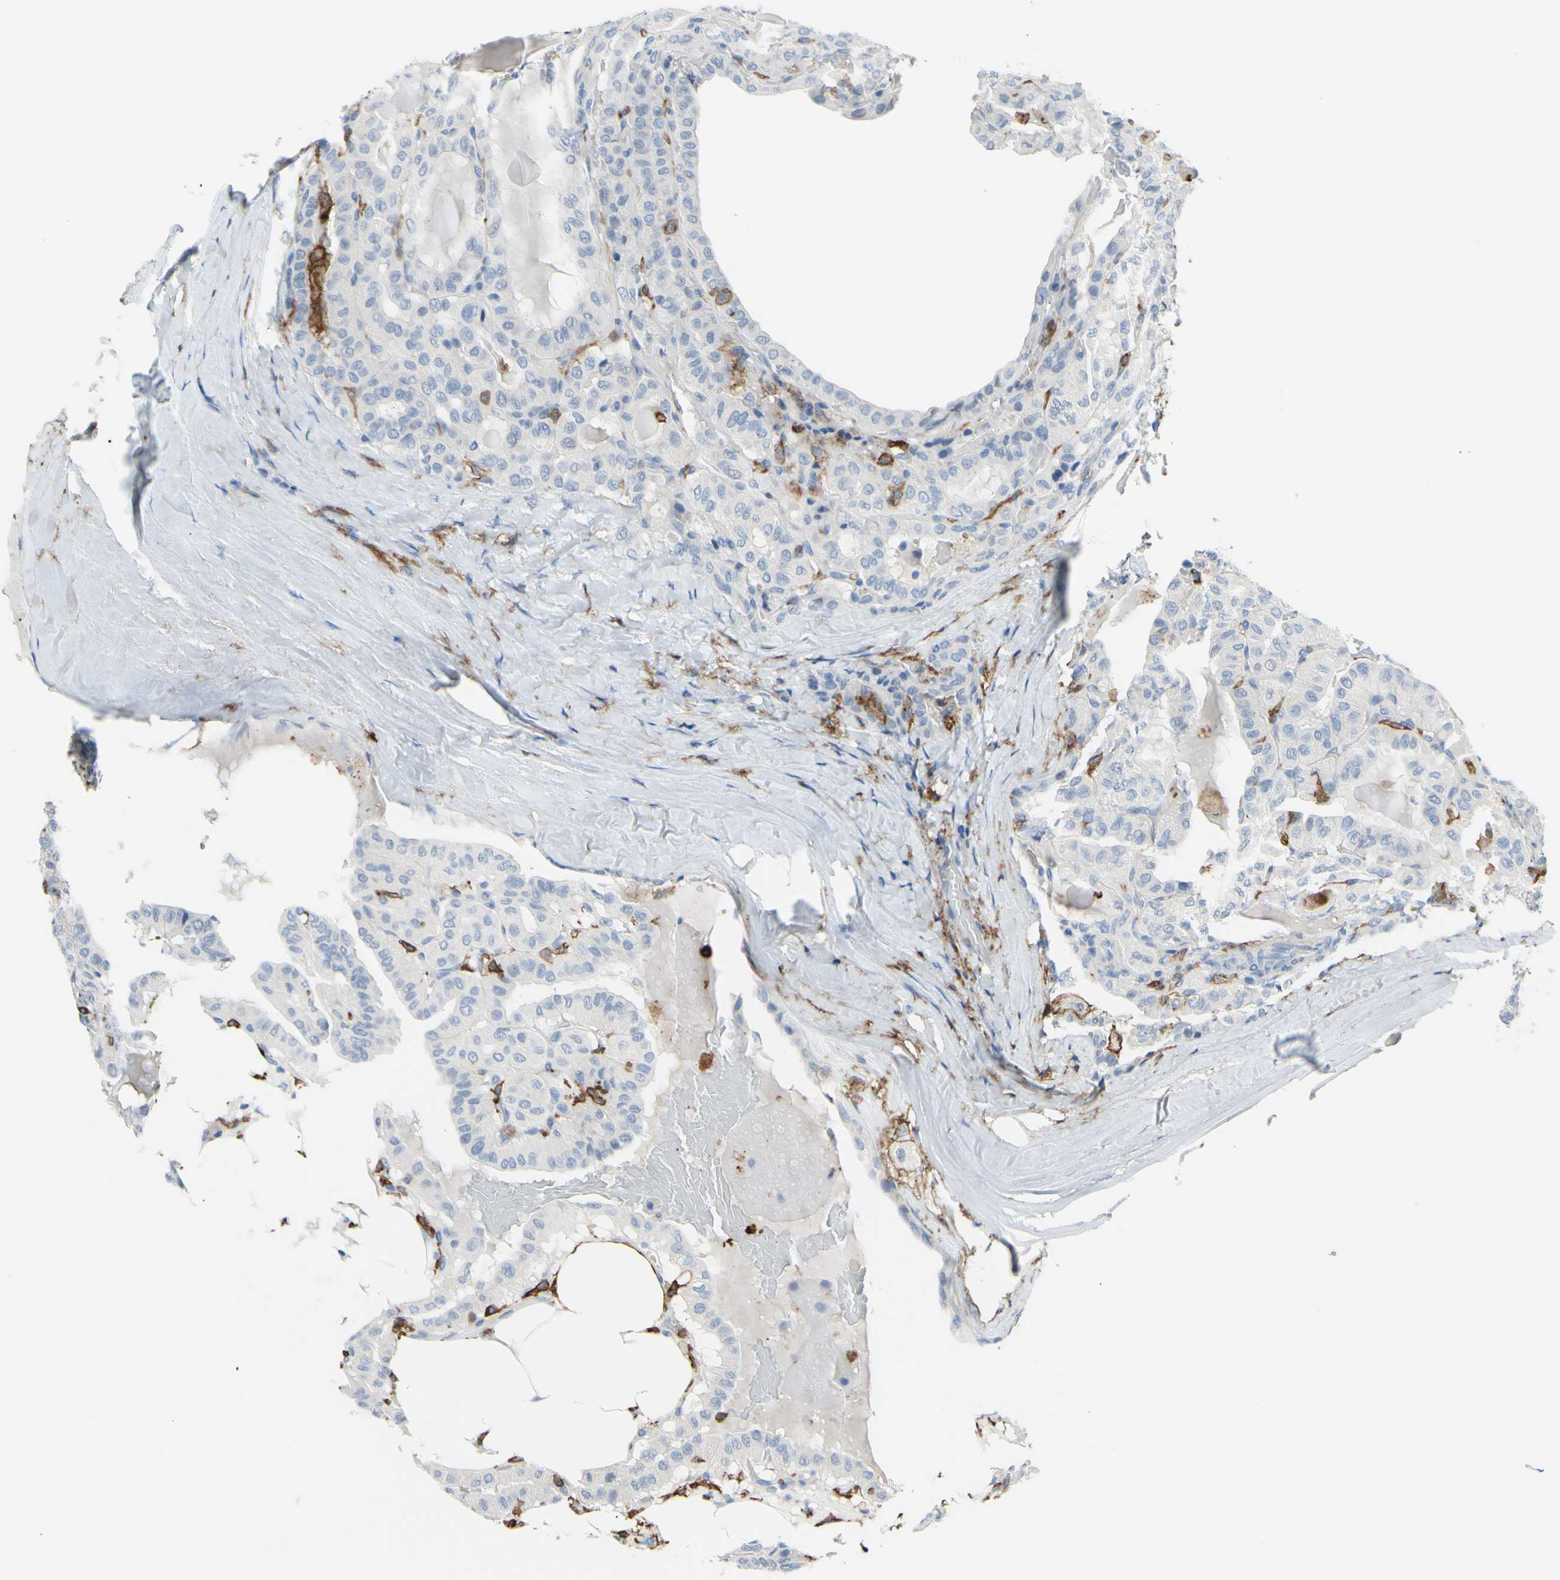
{"staining": {"intensity": "negative", "quantity": "none", "location": "none"}, "tissue": "thyroid cancer", "cell_type": "Tumor cells", "image_type": "cancer", "snomed": [{"axis": "morphology", "description": "Papillary adenocarcinoma, NOS"}, {"axis": "topography", "description": "Thyroid gland"}], "caption": "This is a photomicrograph of immunohistochemistry (IHC) staining of thyroid papillary adenocarcinoma, which shows no positivity in tumor cells. Brightfield microscopy of IHC stained with DAB (3,3'-diaminobenzidine) (brown) and hematoxylin (blue), captured at high magnification.", "gene": "FCGR2A", "patient": {"sex": "male", "age": 77}}